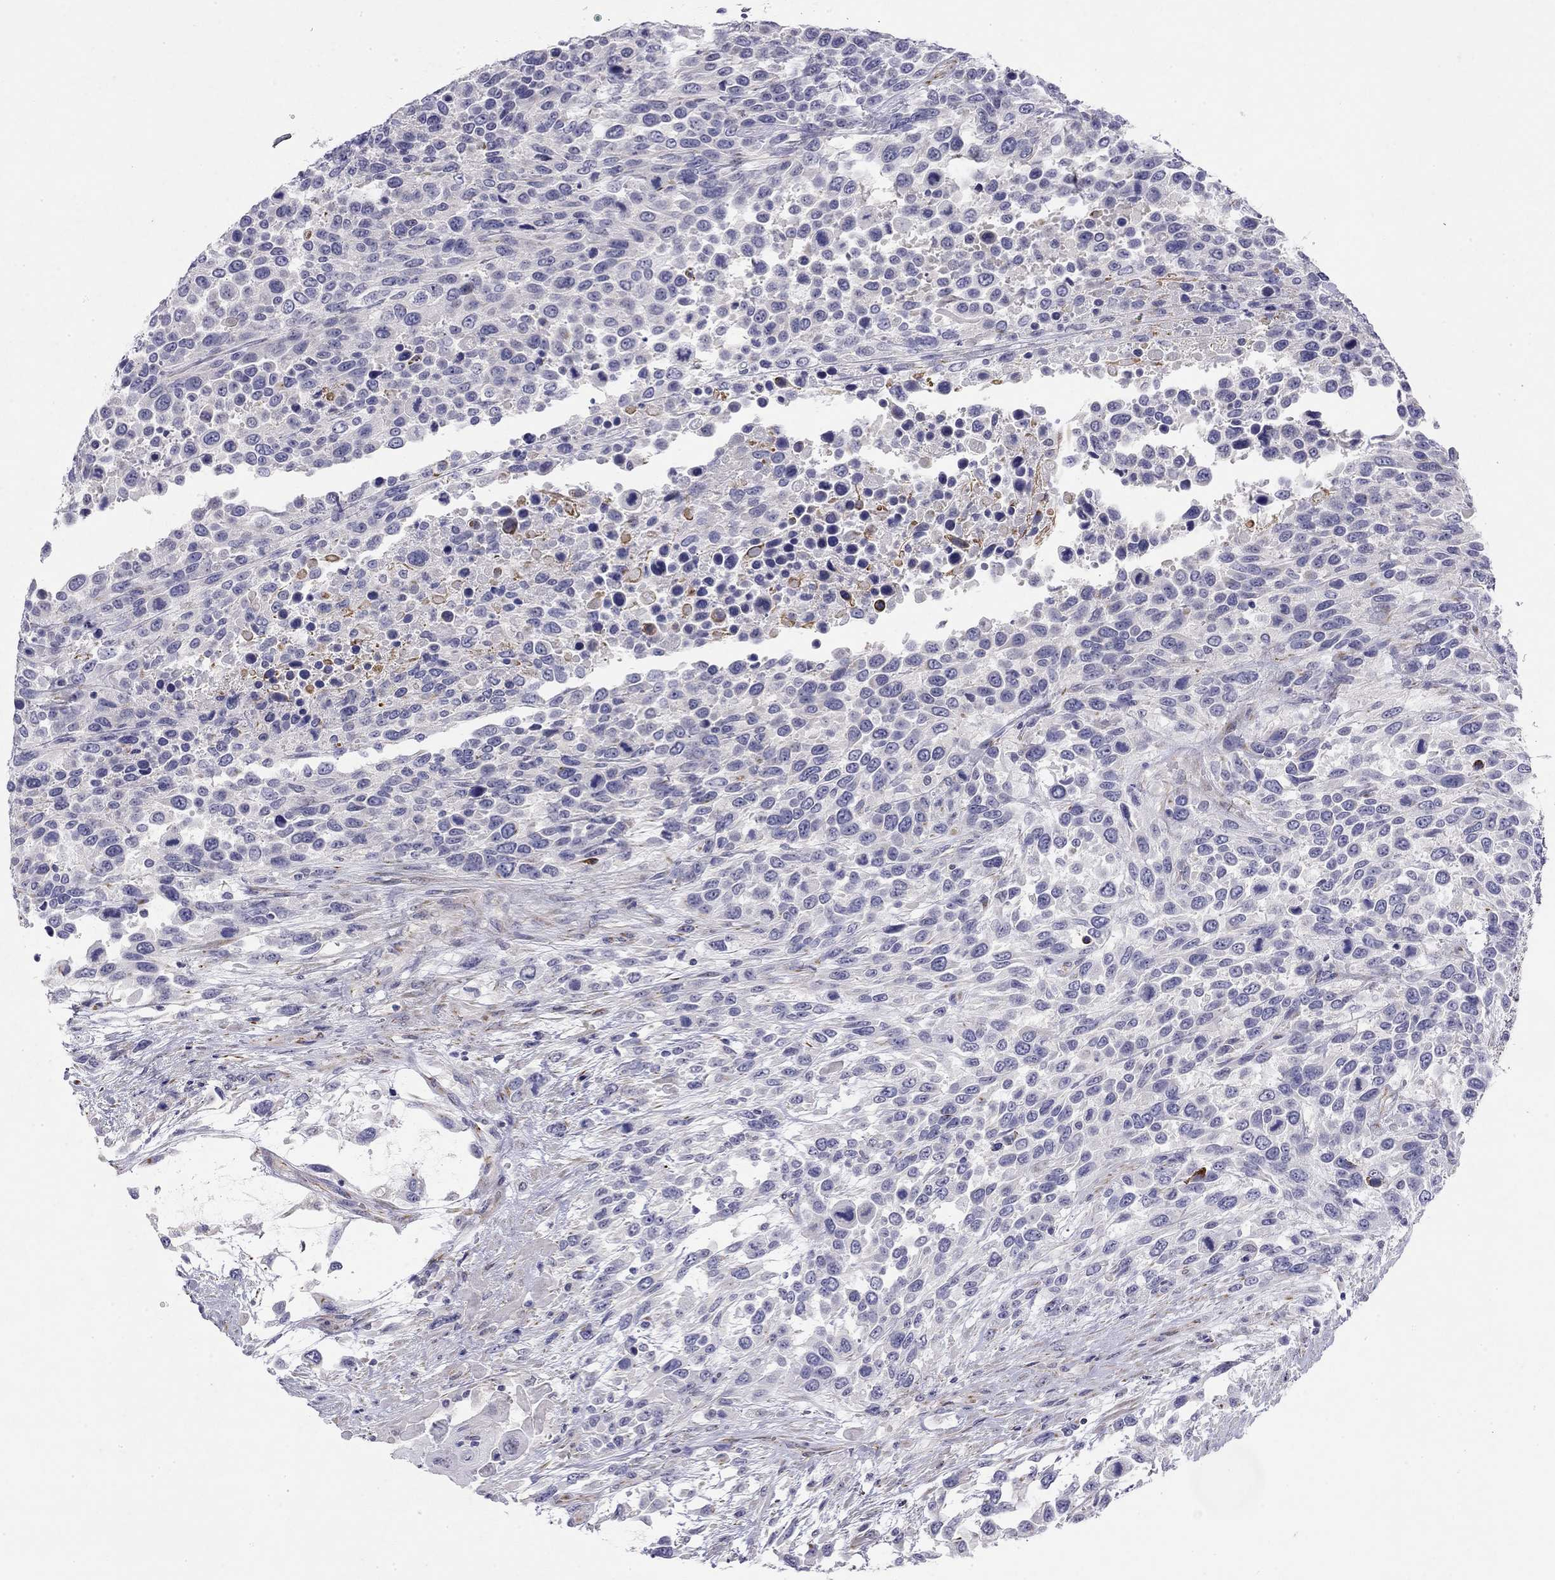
{"staining": {"intensity": "negative", "quantity": "none", "location": "none"}, "tissue": "urothelial cancer", "cell_type": "Tumor cells", "image_type": "cancer", "snomed": [{"axis": "morphology", "description": "Urothelial carcinoma, High grade"}, {"axis": "topography", "description": "Urinary bladder"}], "caption": "There is no significant expression in tumor cells of urothelial cancer.", "gene": "RTL1", "patient": {"sex": "female", "age": 70}}